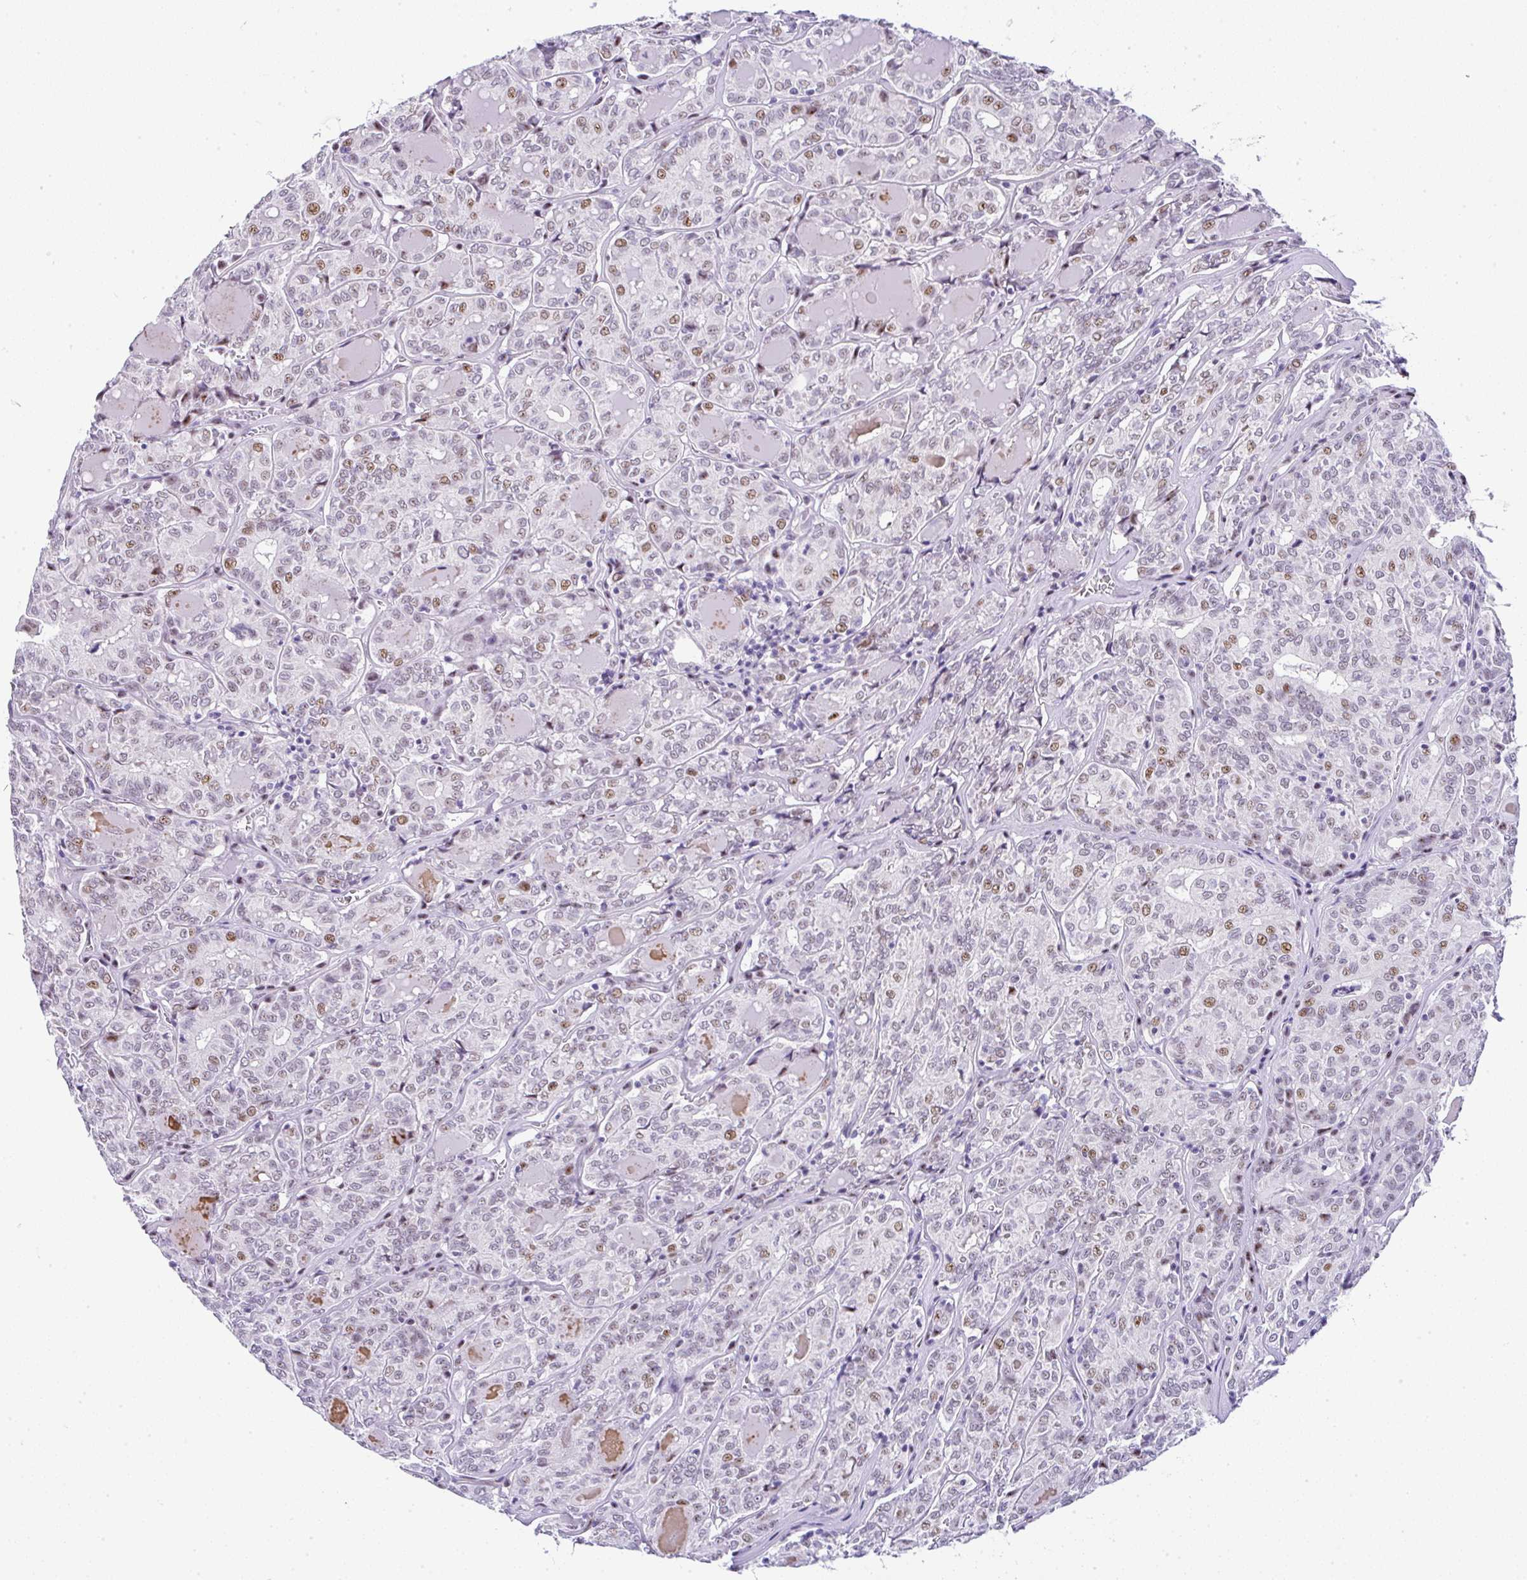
{"staining": {"intensity": "moderate", "quantity": "<25%", "location": "nuclear"}, "tissue": "thyroid cancer", "cell_type": "Tumor cells", "image_type": "cancer", "snomed": [{"axis": "morphology", "description": "Papillary adenocarcinoma, NOS"}, {"axis": "topography", "description": "Thyroid gland"}], "caption": "High-magnification brightfield microscopy of thyroid papillary adenocarcinoma stained with DAB (3,3'-diaminobenzidine) (brown) and counterstained with hematoxylin (blue). tumor cells exhibit moderate nuclear expression is seen in approximately<25% of cells. (DAB (3,3'-diaminobenzidine) IHC with brightfield microscopy, high magnification).", "gene": "NR1D2", "patient": {"sex": "female", "age": 72}}